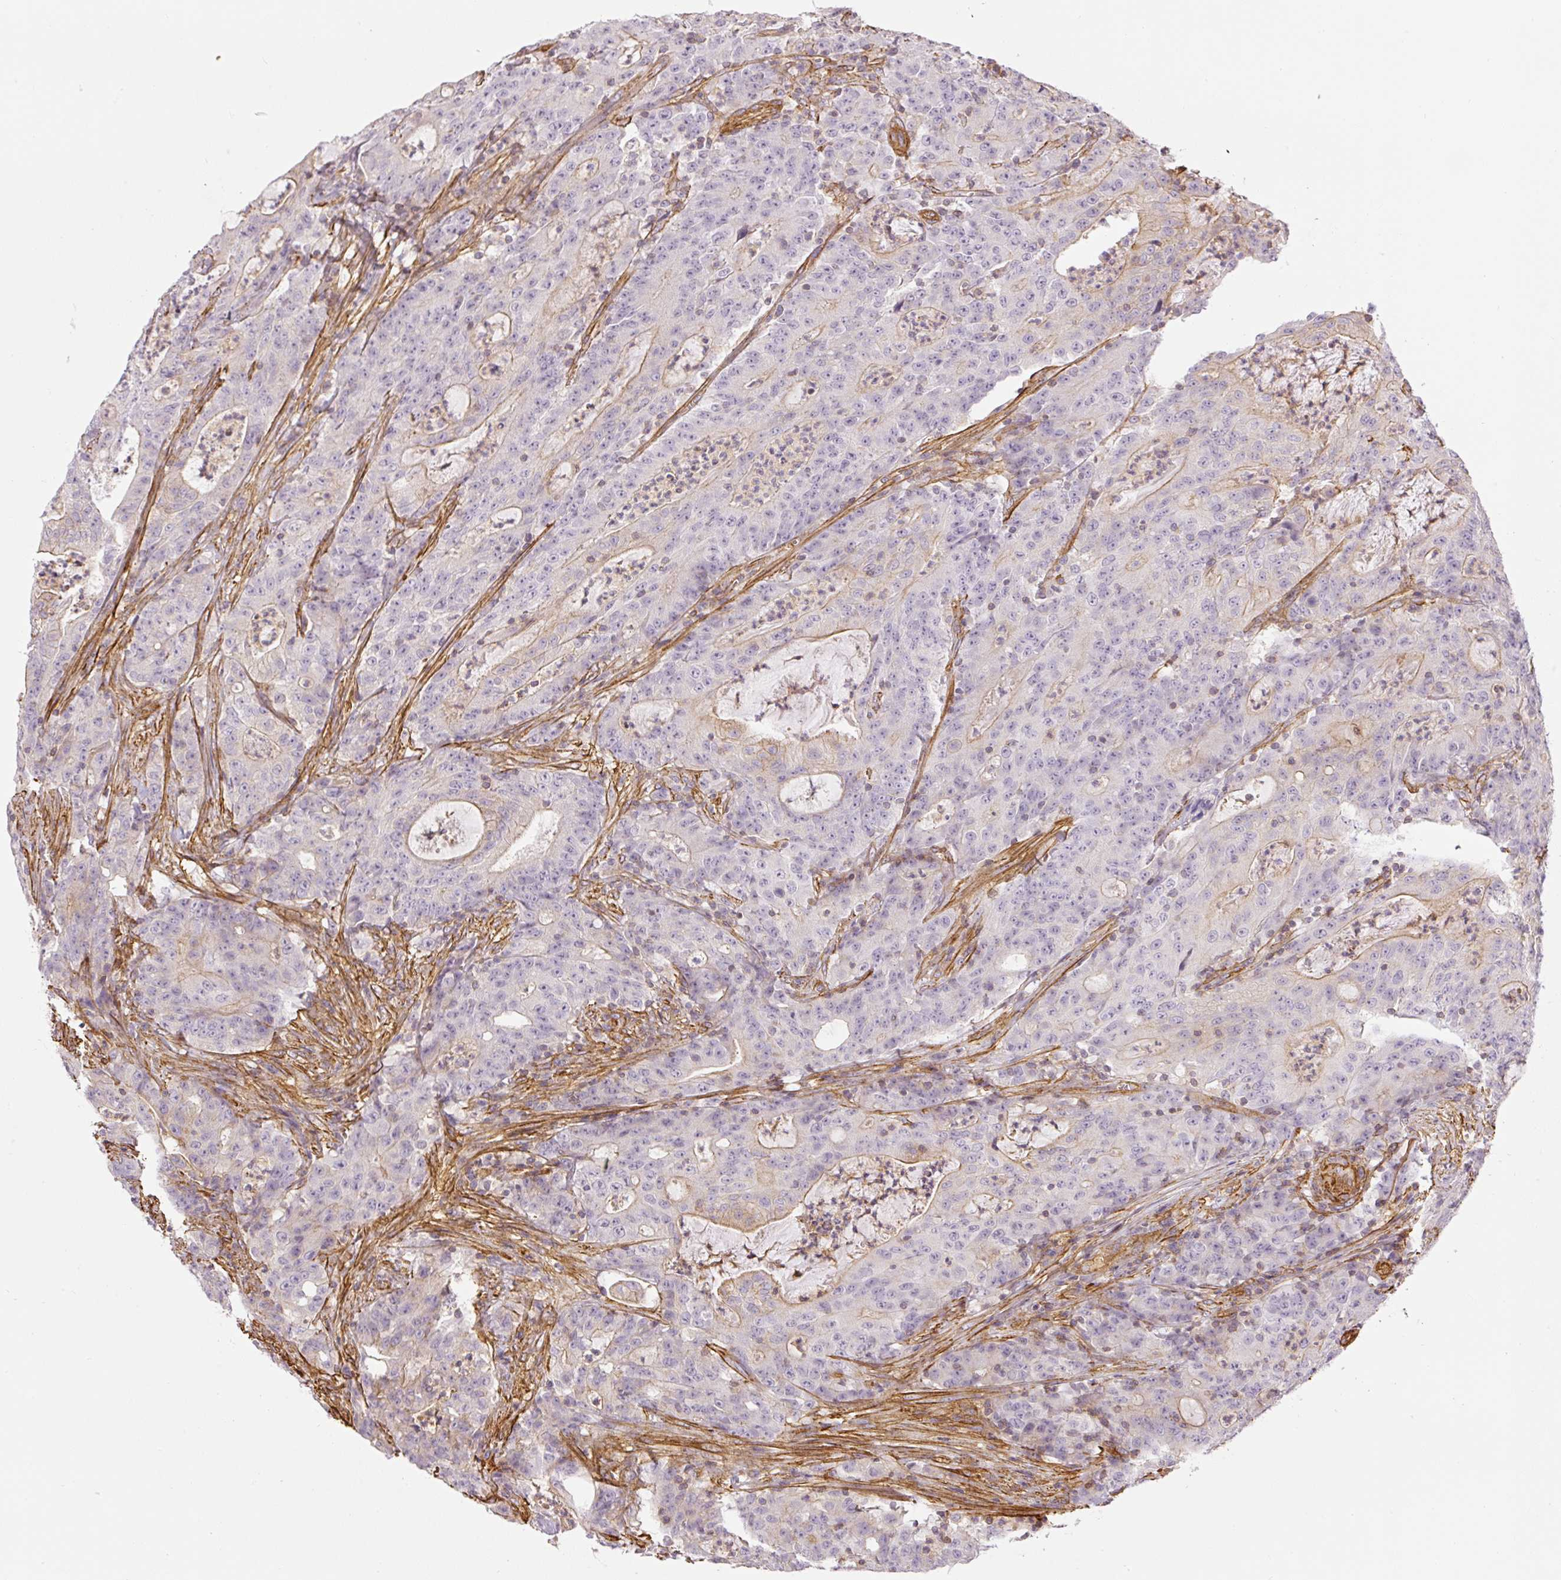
{"staining": {"intensity": "negative", "quantity": "none", "location": "none"}, "tissue": "colorectal cancer", "cell_type": "Tumor cells", "image_type": "cancer", "snomed": [{"axis": "morphology", "description": "Adenocarcinoma, NOS"}, {"axis": "topography", "description": "Colon"}], "caption": "The histopathology image demonstrates no significant positivity in tumor cells of colorectal cancer (adenocarcinoma).", "gene": "MYL12A", "patient": {"sex": "male", "age": 83}}